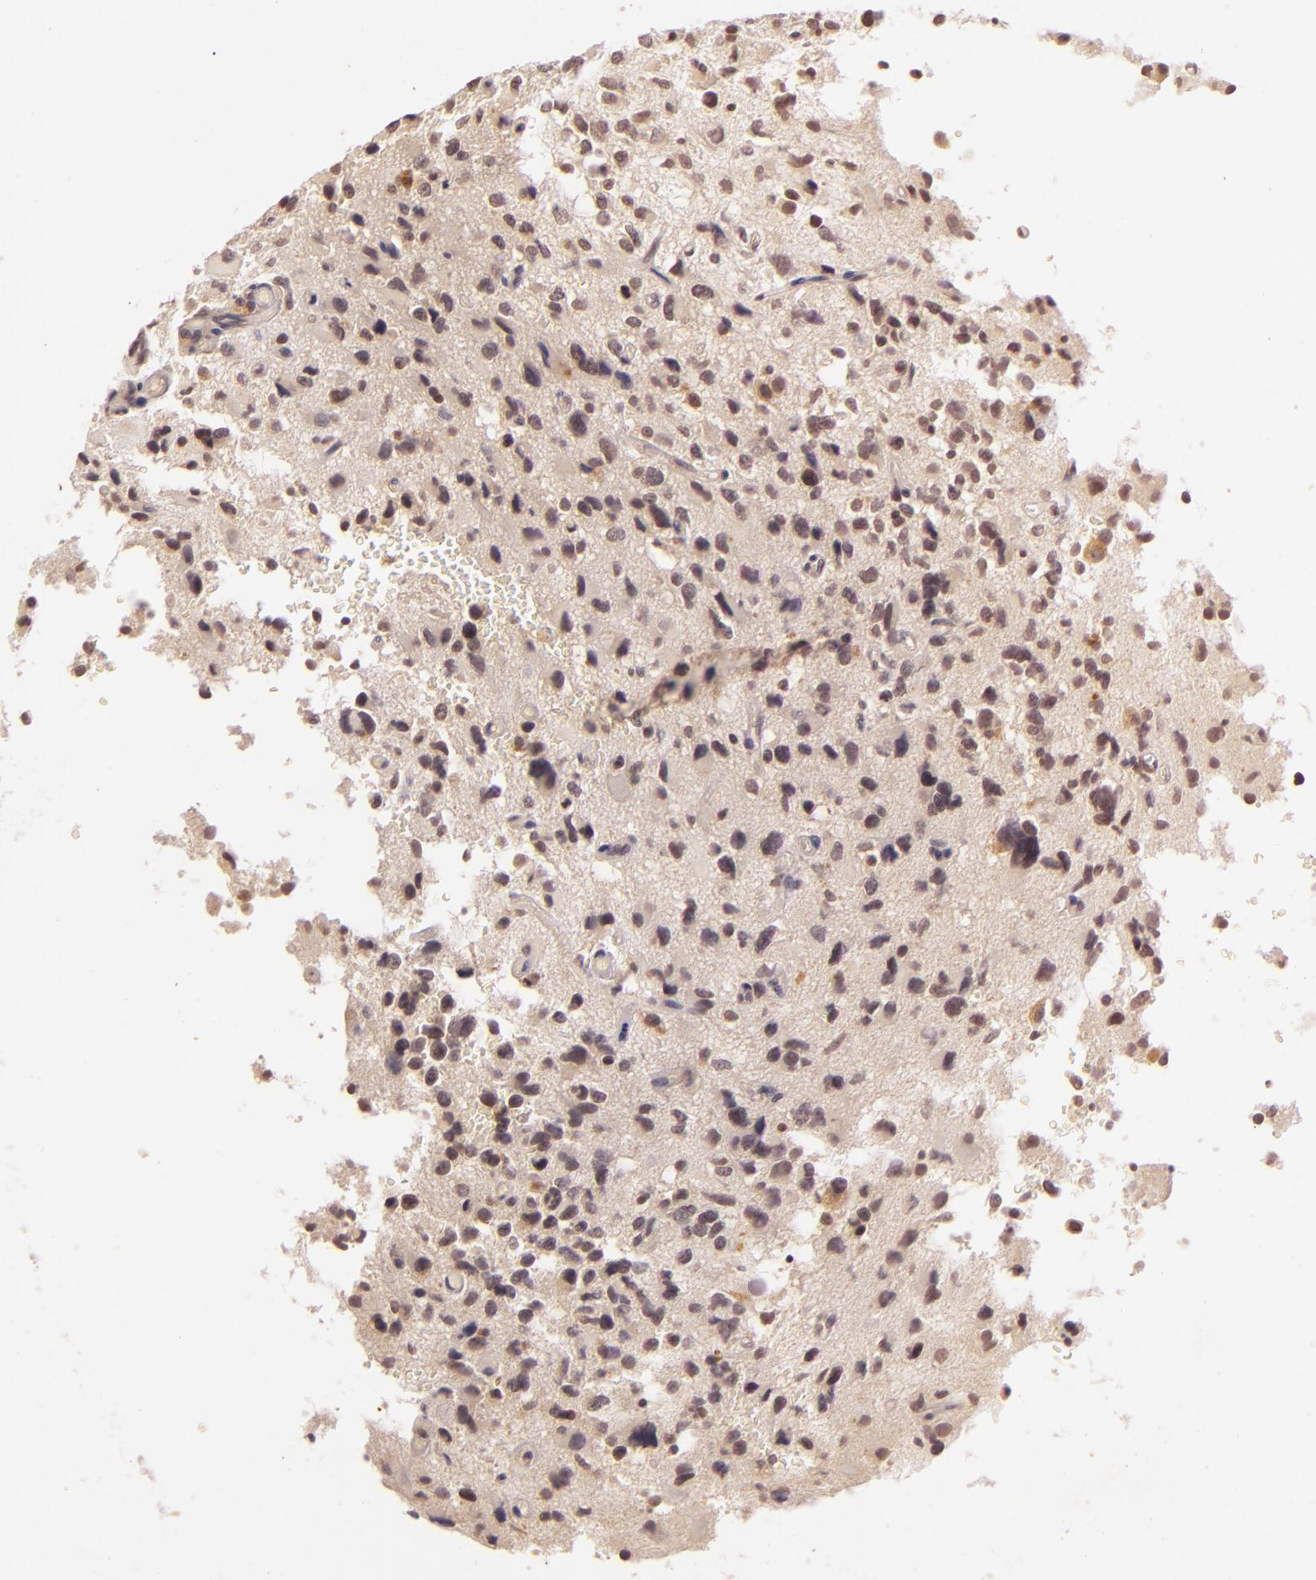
{"staining": {"intensity": "moderate", "quantity": "25%-75%", "location": "nuclear"}, "tissue": "glioma", "cell_type": "Tumor cells", "image_type": "cancer", "snomed": [{"axis": "morphology", "description": "Glioma, malignant, High grade"}, {"axis": "topography", "description": "Brain"}], "caption": "Immunohistochemistry (IHC) micrograph of human malignant glioma (high-grade) stained for a protein (brown), which shows medium levels of moderate nuclear staining in approximately 25%-75% of tumor cells.", "gene": "CASP8", "patient": {"sex": "male", "age": 69}}